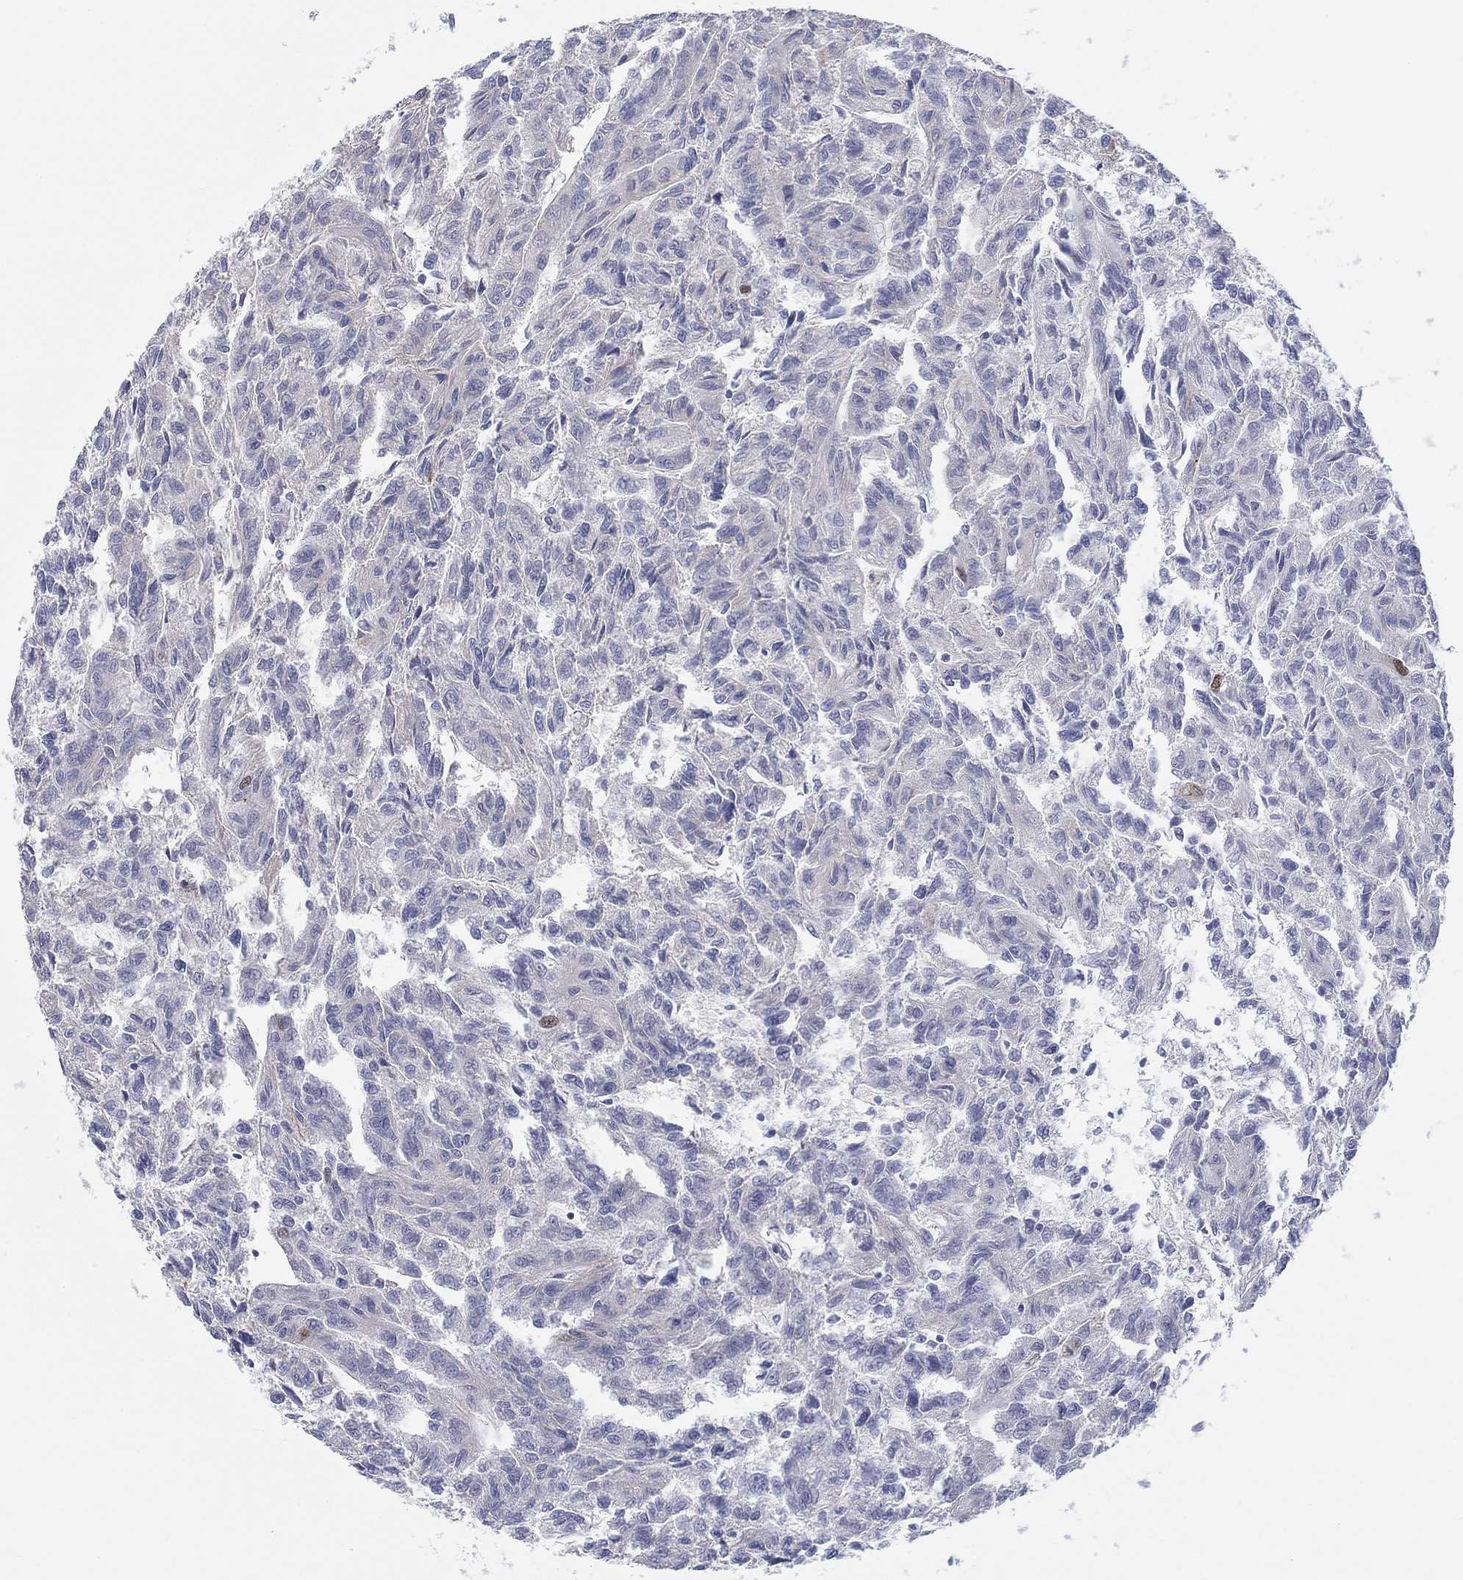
{"staining": {"intensity": "moderate", "quantity": "<25%", "location": "nuclear"}, "tissue": "renal cancer", "cell_type": "Tumor cells", "image_type": "cancer", "snomed": [{"axis": "morphology", "description": "Adenocarcinoma, NOS"}, {"axis": "topography", "description": "Kidney"}], "caption": "Protein staining exhibits moderate nuclear staining in approximately <25% of tumor cells in renal cancer (adenocarcinoma).", "gene": "PRC1", "patient": {"sex": "male", "age": 79}}